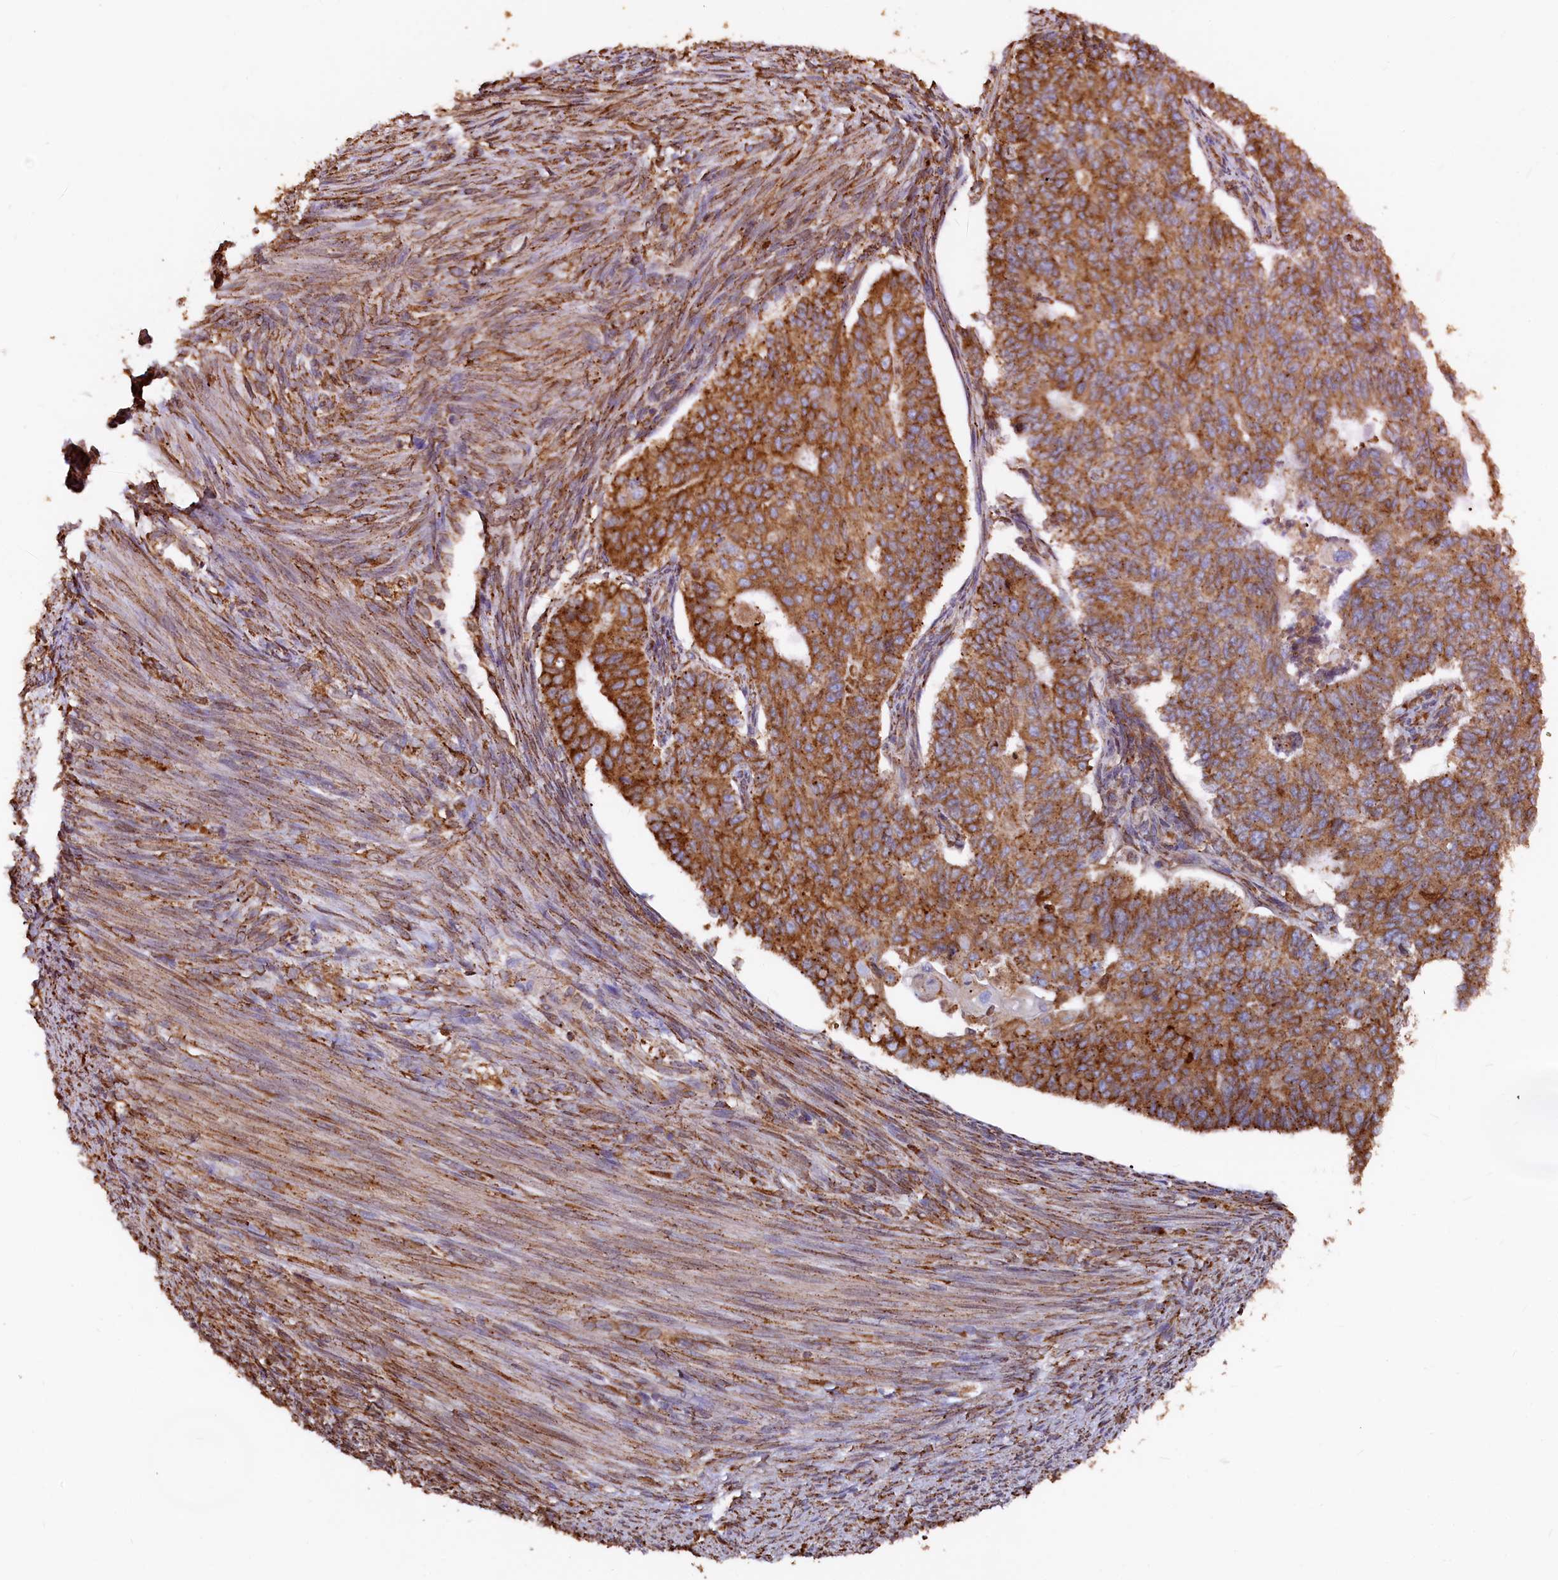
{"staining": {"intensity": "strong", "quantity": ">75%", "location": "cytoplasmic/membranous"}, "tissue": "endometrial cancer", "cell_type": "Tumor cells", "image_type": "cancer", "snomed": [{"axis": "morphology", "description": "Adenocarcinoma, NOS"}, {"axis": "topography", "description": "Endometrium"}], "caption": "About >75% of tumor cells in human endometrial cancer (adenocarcinoma) reveal strong cytoplasmic/membranous protein positivity as visualized by brown immunohistochemical staining.", "gene": "NEURL1B", "patient": {"sex": "female", "age": 32}}